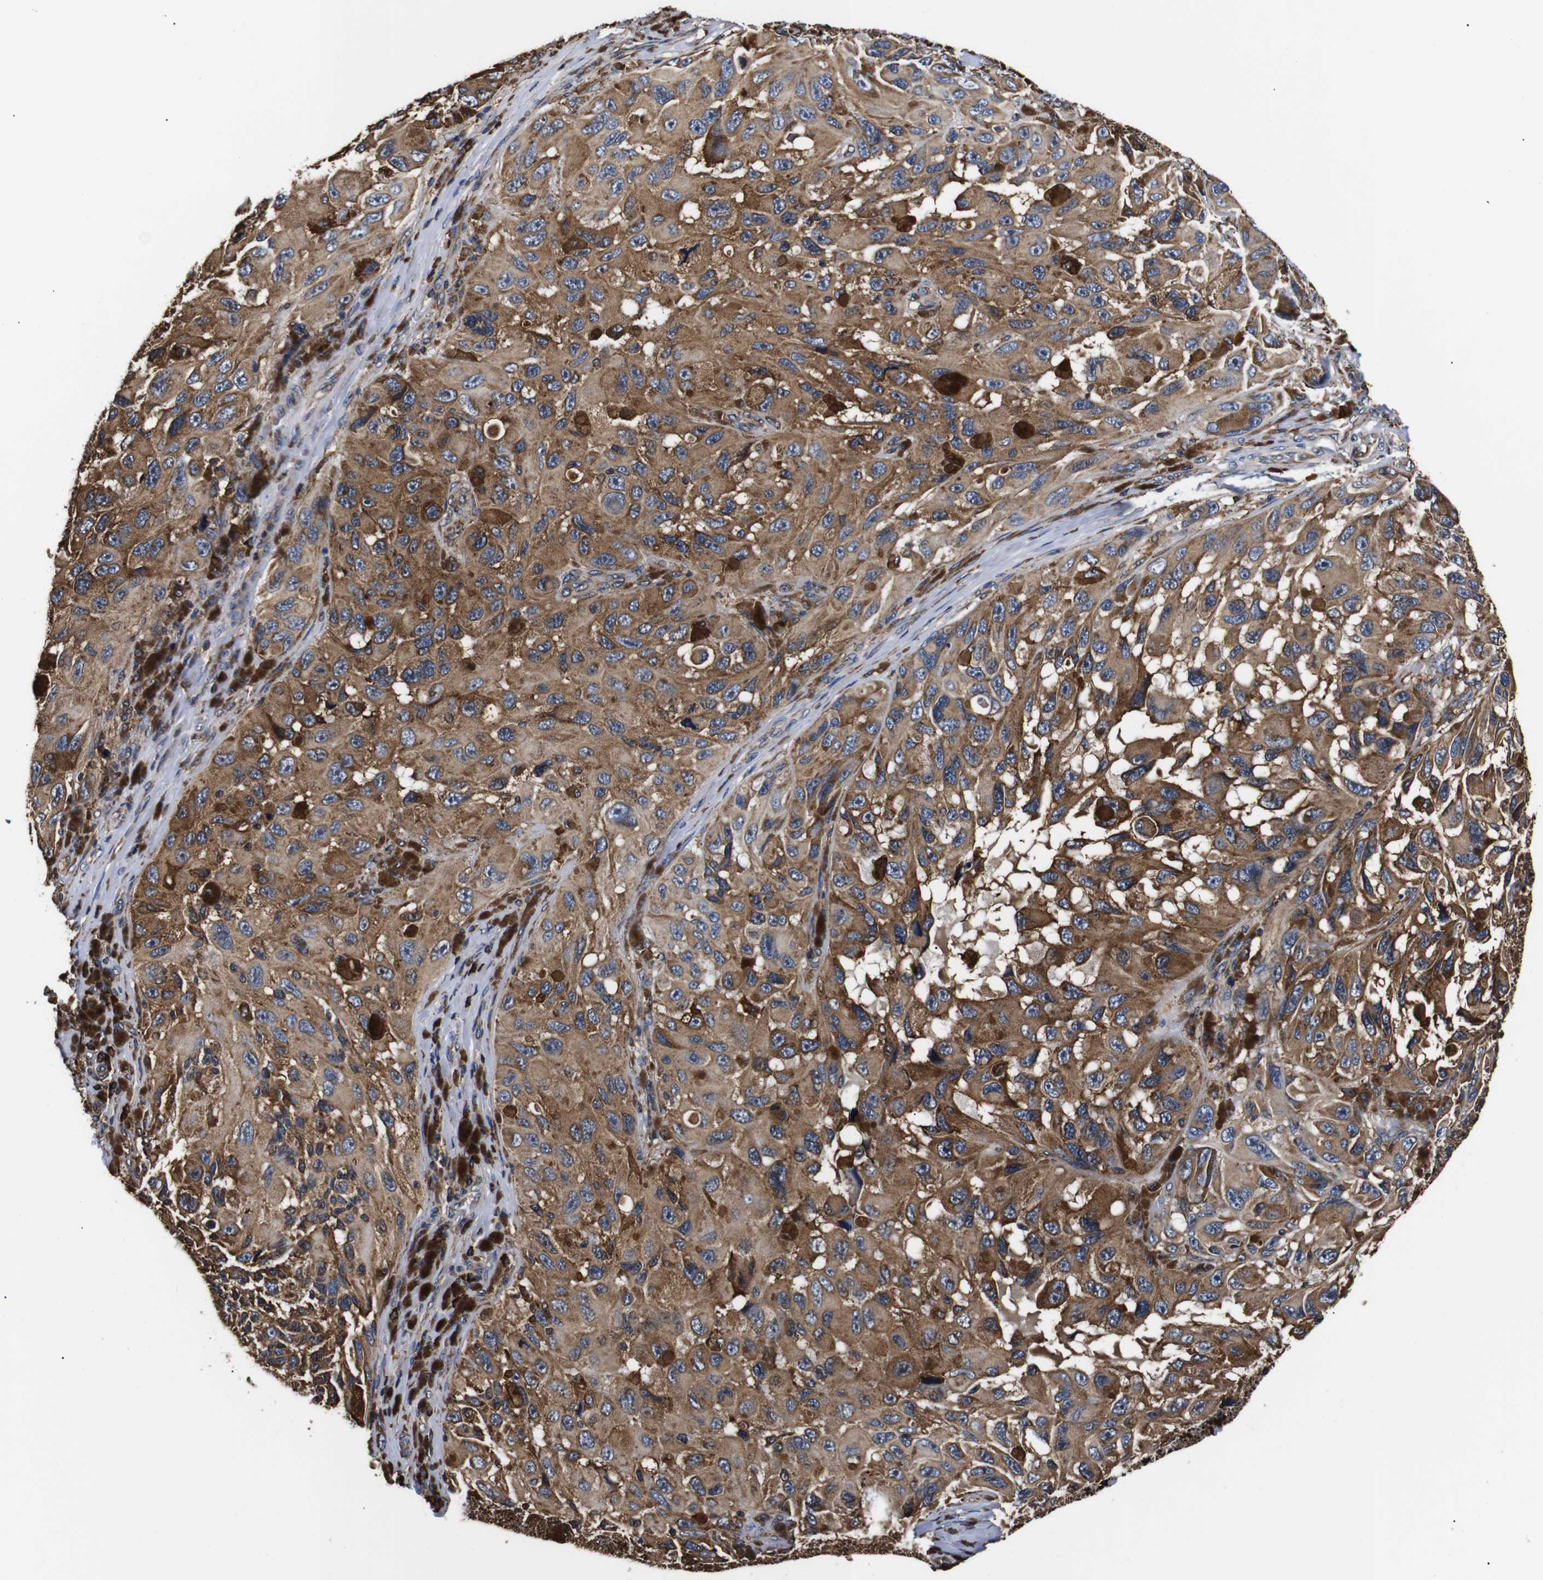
{"staining": {"intensity": "moderate", "quantity": ">75%", "location": "cytoplasmic/membranous"}, "tissue": "melanoma", "cell_type": "Tumor cells", "image_type": "cancer", "snomed": [{"axis": "morphology", "description": "Malignant melanoma, NOS"}, {"axis": "topography", "description": "Skin"}], "caption": "A brown stain labels moderate cytoplasmic/membranous staining of a protein in melanoma tumor cells.", "gene": "HHIP", "patient": {"sex": "female", "age": 73}}